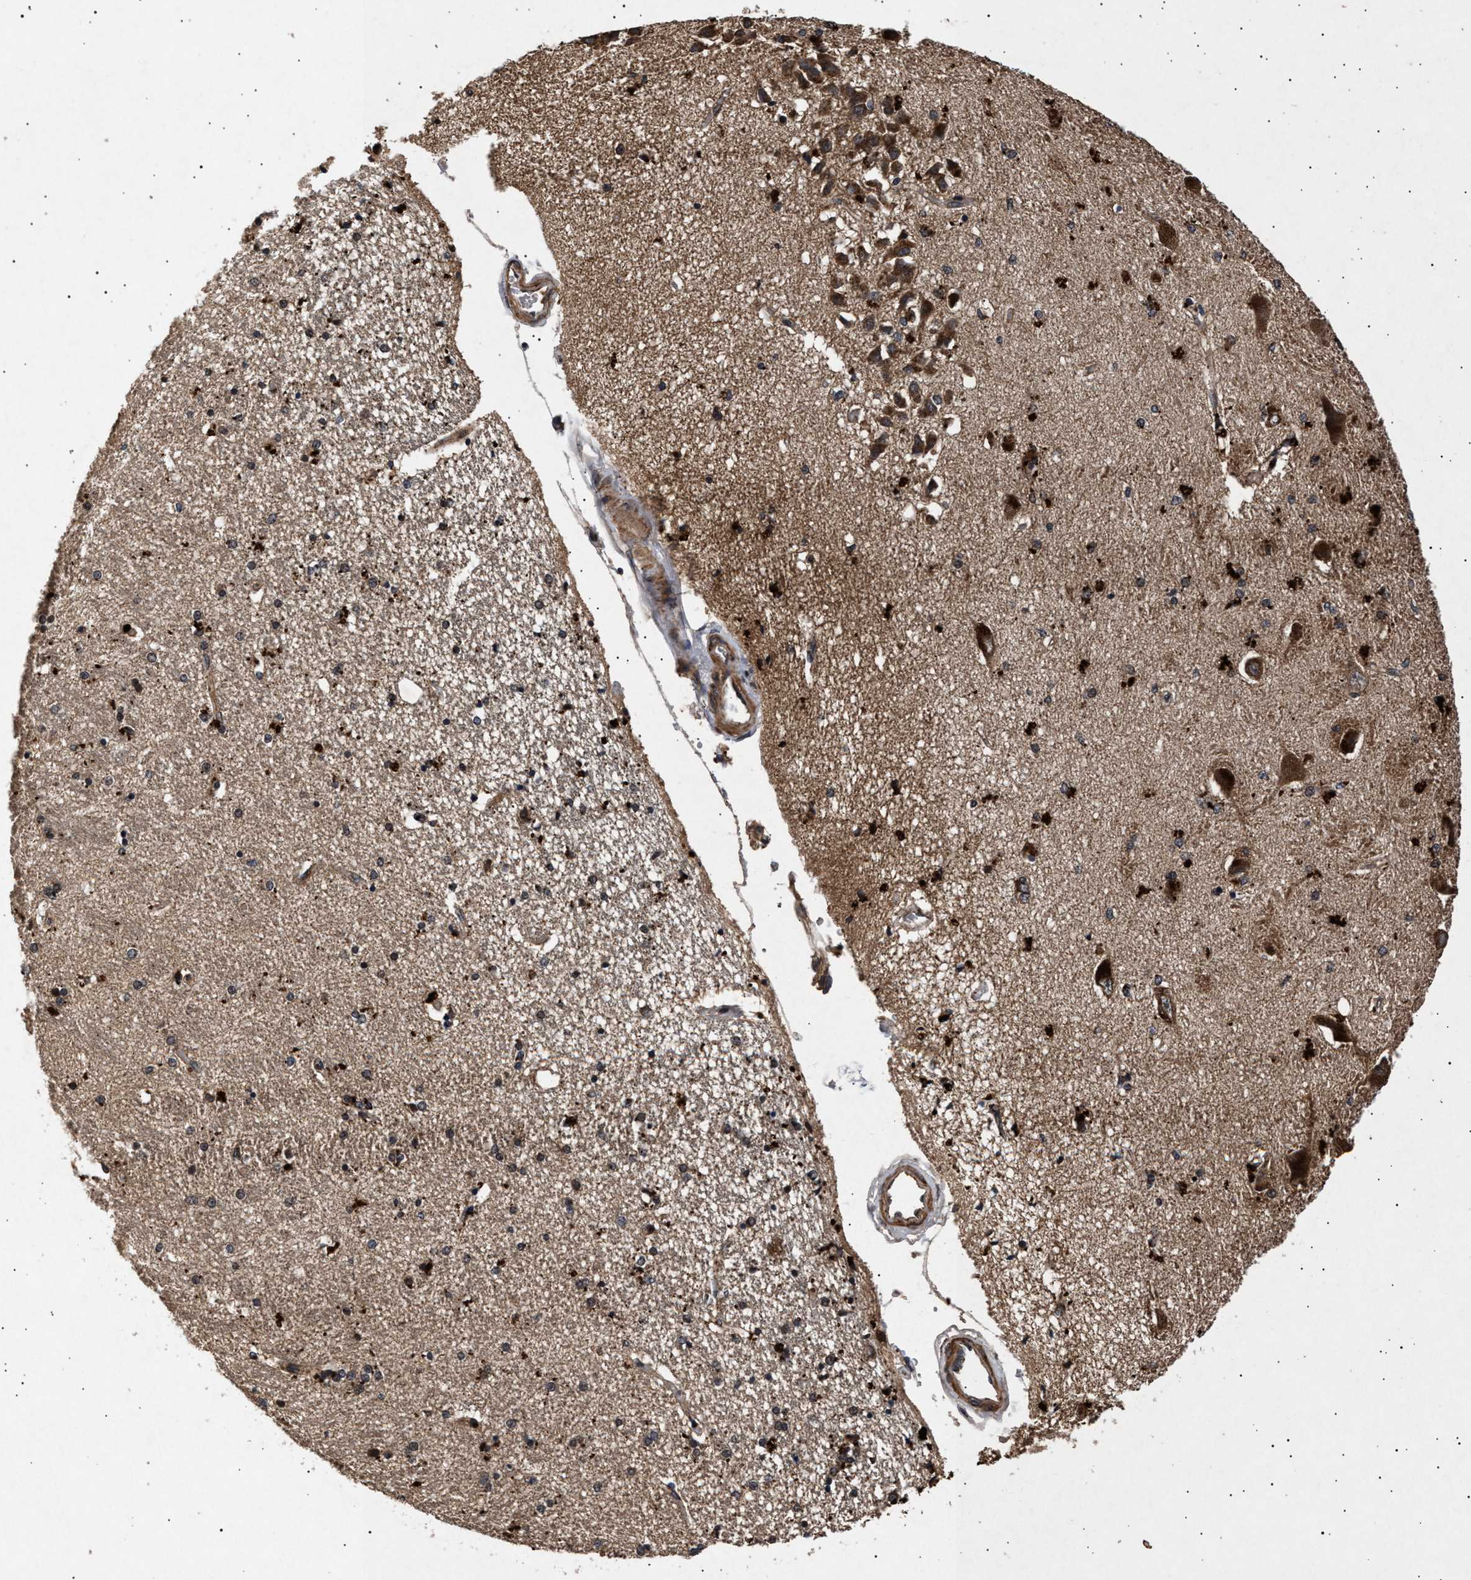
{"staining": {"intensity": "strong", "quantity": "25%-75%", "location": "cytoplasmic/membranous"}, "tissue": "hippocampus", "cell_type": "Glial cells", "image_type": "normal", "snomed": [{"axis": "morphology", "description": "Normal tissue, NOS"}, {"axis": "topography", "description": "Hippocampus"}], "caption": "An IHC photomicrograph of normal tissue is shown. Protein staining in brown labels strong cytoplasmic/membranous positivity in hippocampus within glial cells. (Brightfield microscopy of DAB IHC at high magnification).", "gene": "ITGB5", "patient": {"sex": "female", "age": 54}}